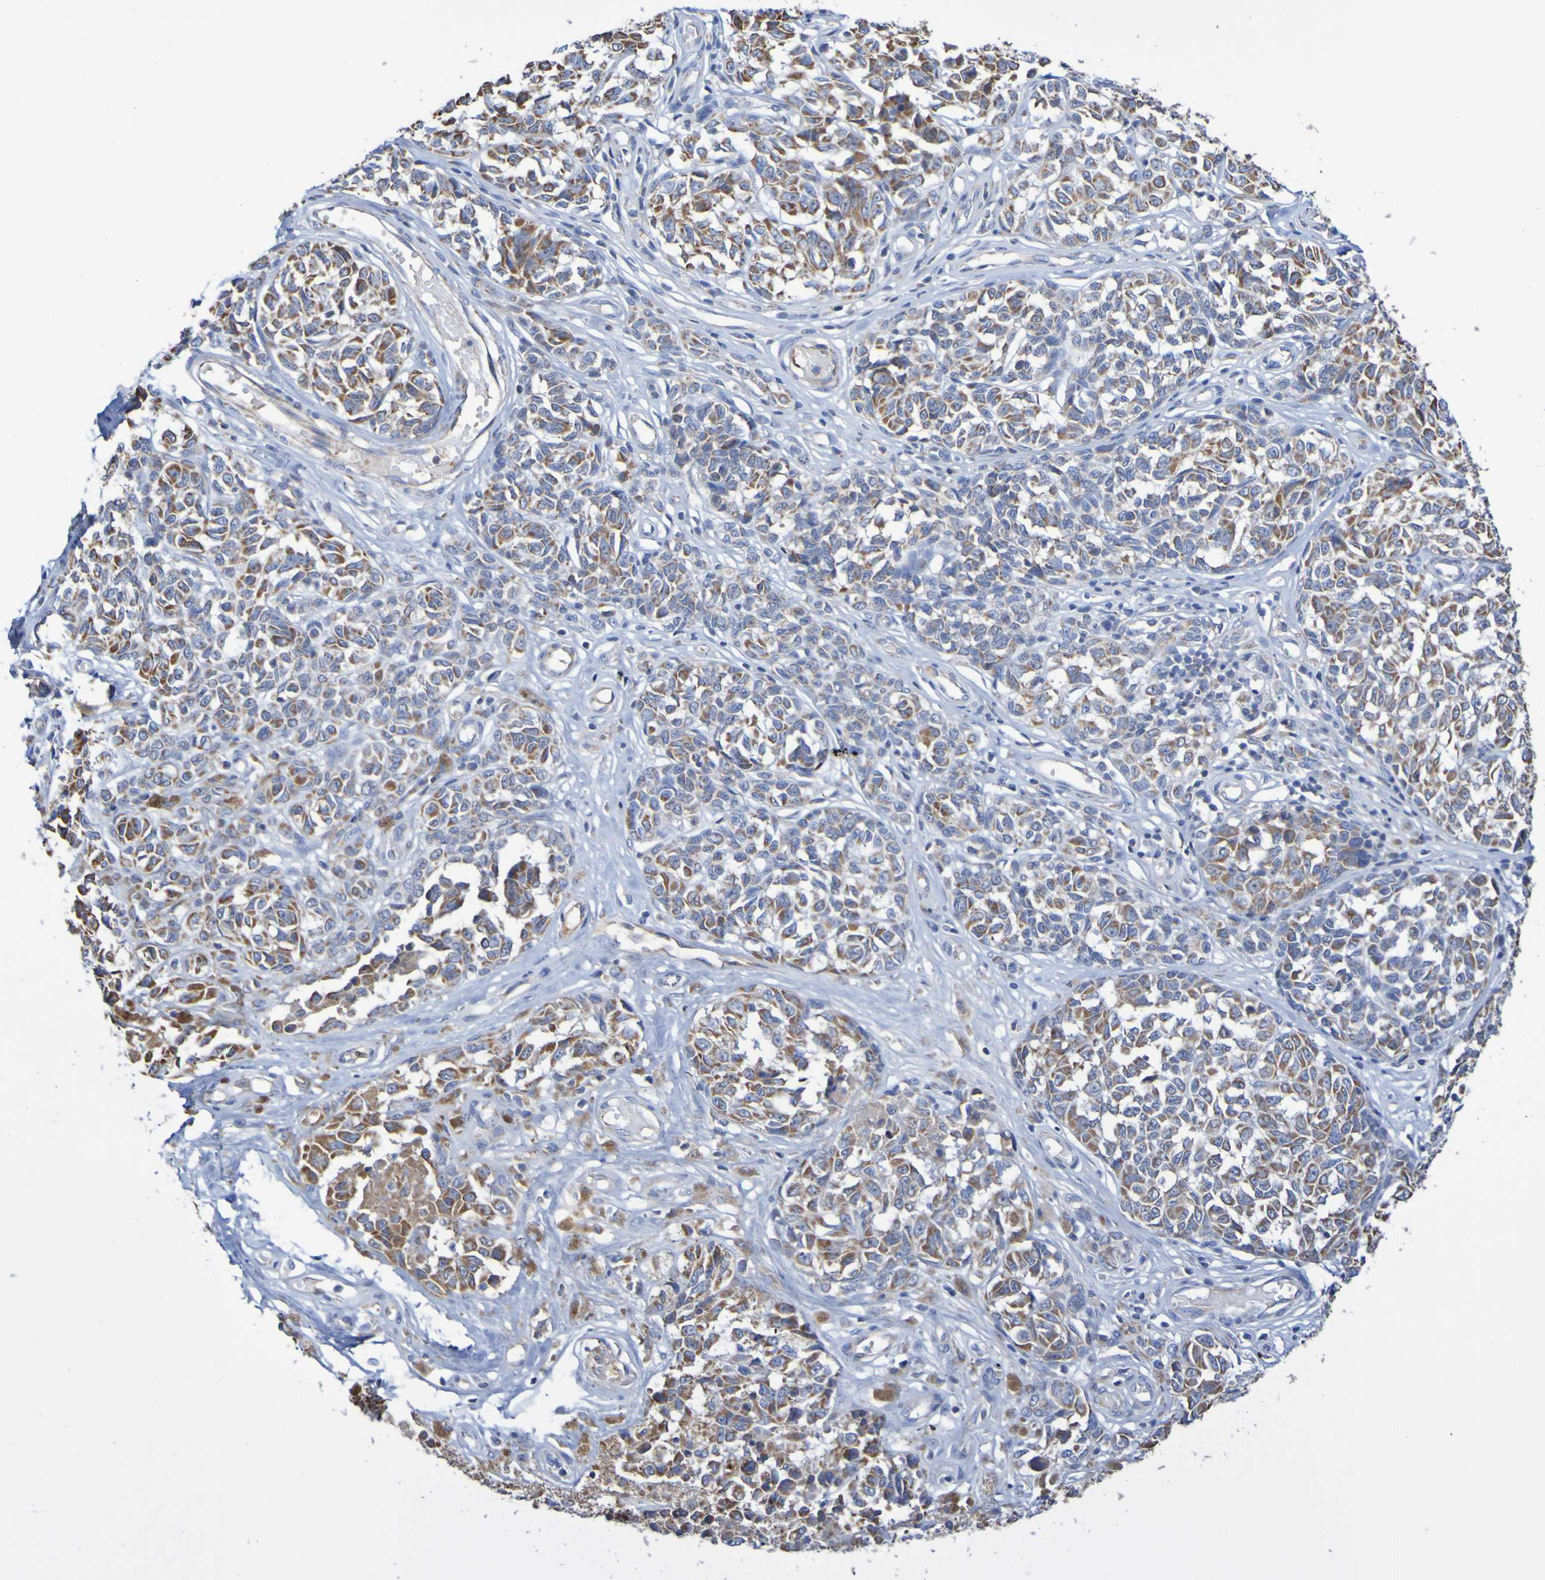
{"staining": {"intensity": "moderate", "quantity": ">75%", "location": "cytoplasmic/membranous"}, "tissue": "melanoma", "cell_type": "Tumor cells", "image_type": "cancer", "snomed": [{"axis": "morphology", "description": "Malignant melanoma, NOS"}, {"axis": "topography", "description": "Skin"}], "caption": "Immunohistochemical staining of human malignant melanoma exhibits medium levels of moderate cytoplasmic/membranous protein staining in approximately >75% of tumor cells.", "gene": "CNTN2", "patient": {"sex": "female", "age": 64}}